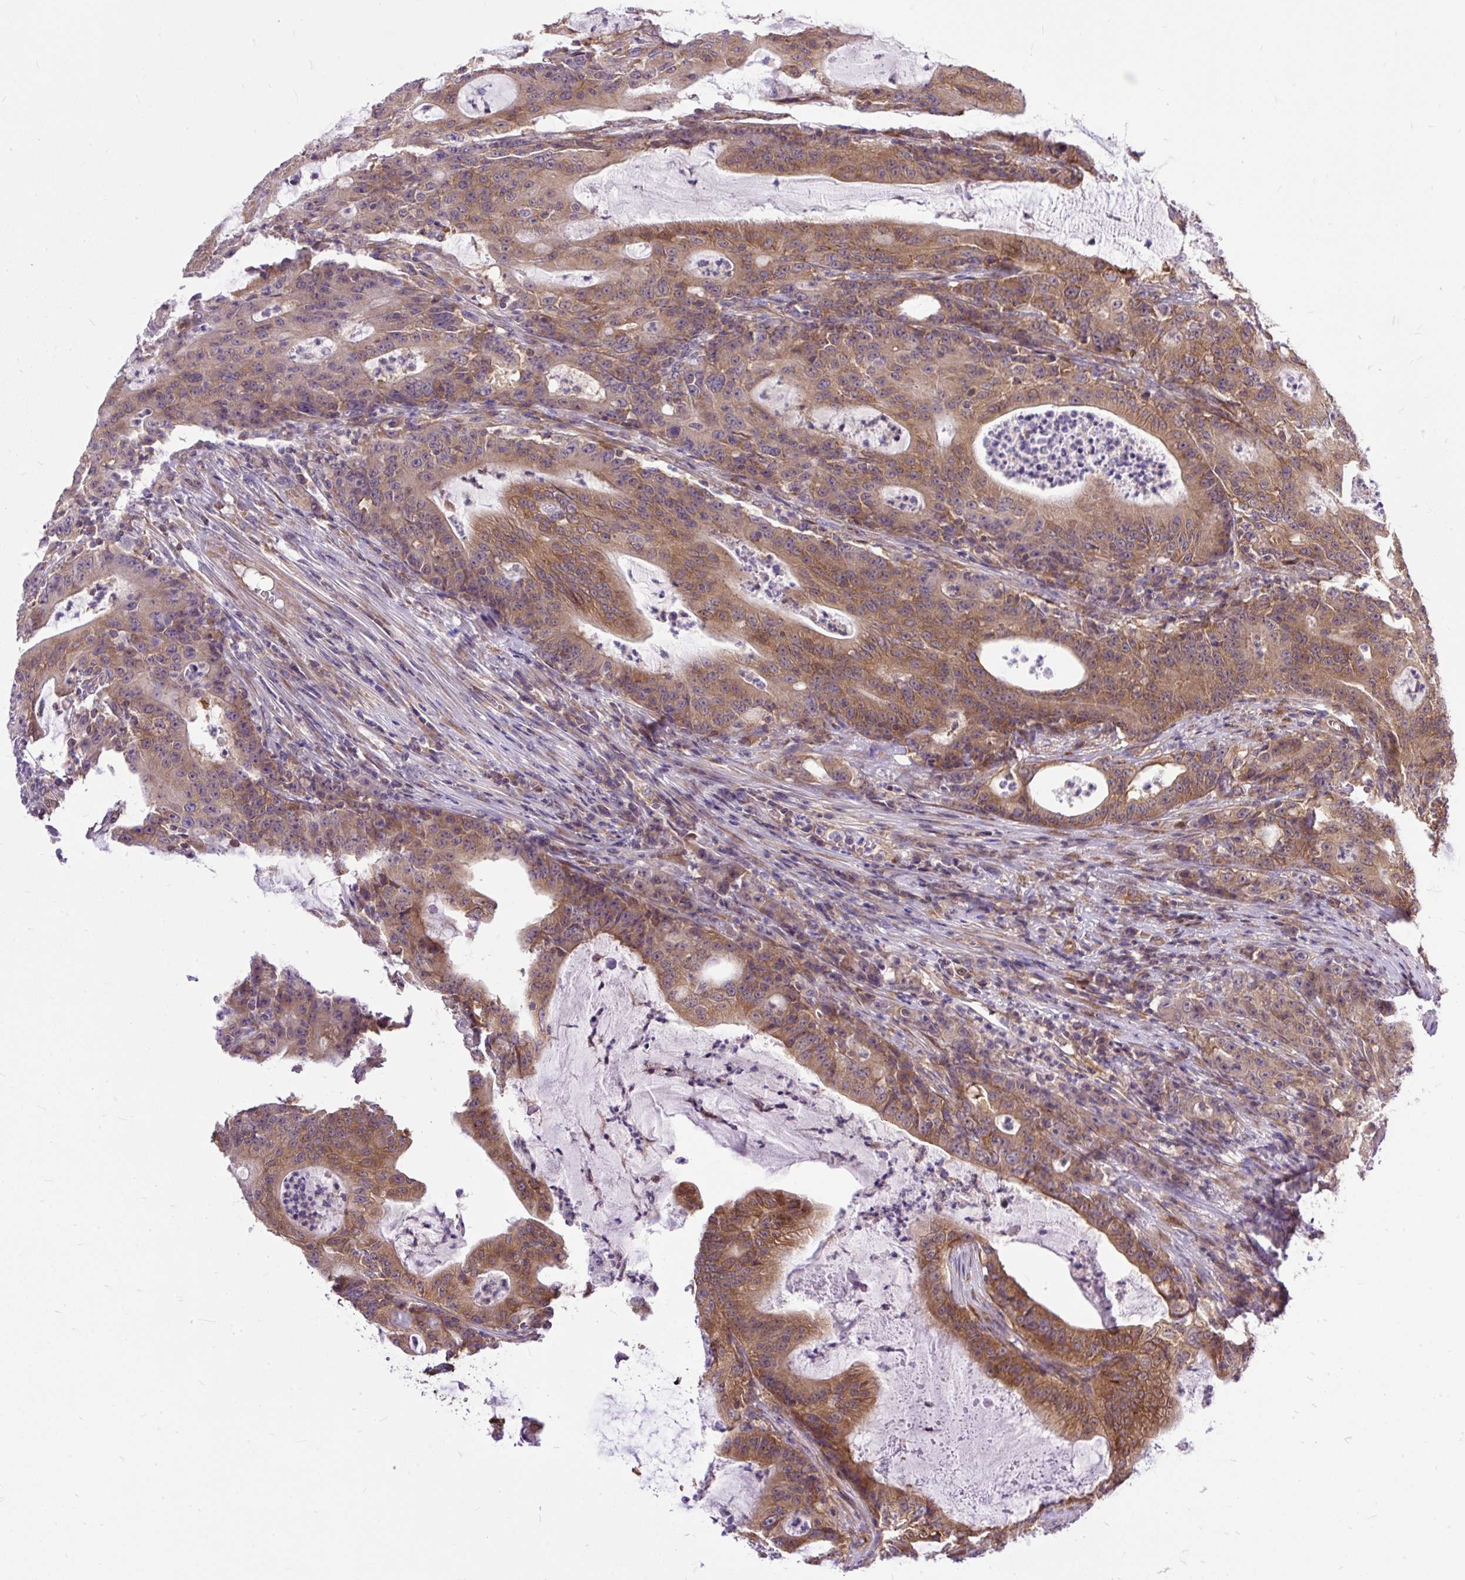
{"staining": {"intensity": "moderate", "quantity": ">75%", "location": "cytoplasmic/membranous"}, "tissue": "colorectal cancer", "cell_type": "Tumor cells", "image_type": "cancer", "snomed": [{"axis": "morphology", "description": "Adenocarcinoma, NOS"}, {"axis": "topography", "description": "Colon"}], "caption": "The micrograph shows immunohistochemical staining of colorectal cancer. There is moderate cytoplasmic/membranous positivity is seen in approximately >75% of tumor cells. The protein is shown in brown color, while the nuclei are stained blue.", "gene": "TRIM17", "patient": {"sex": "male", "age": 83}}